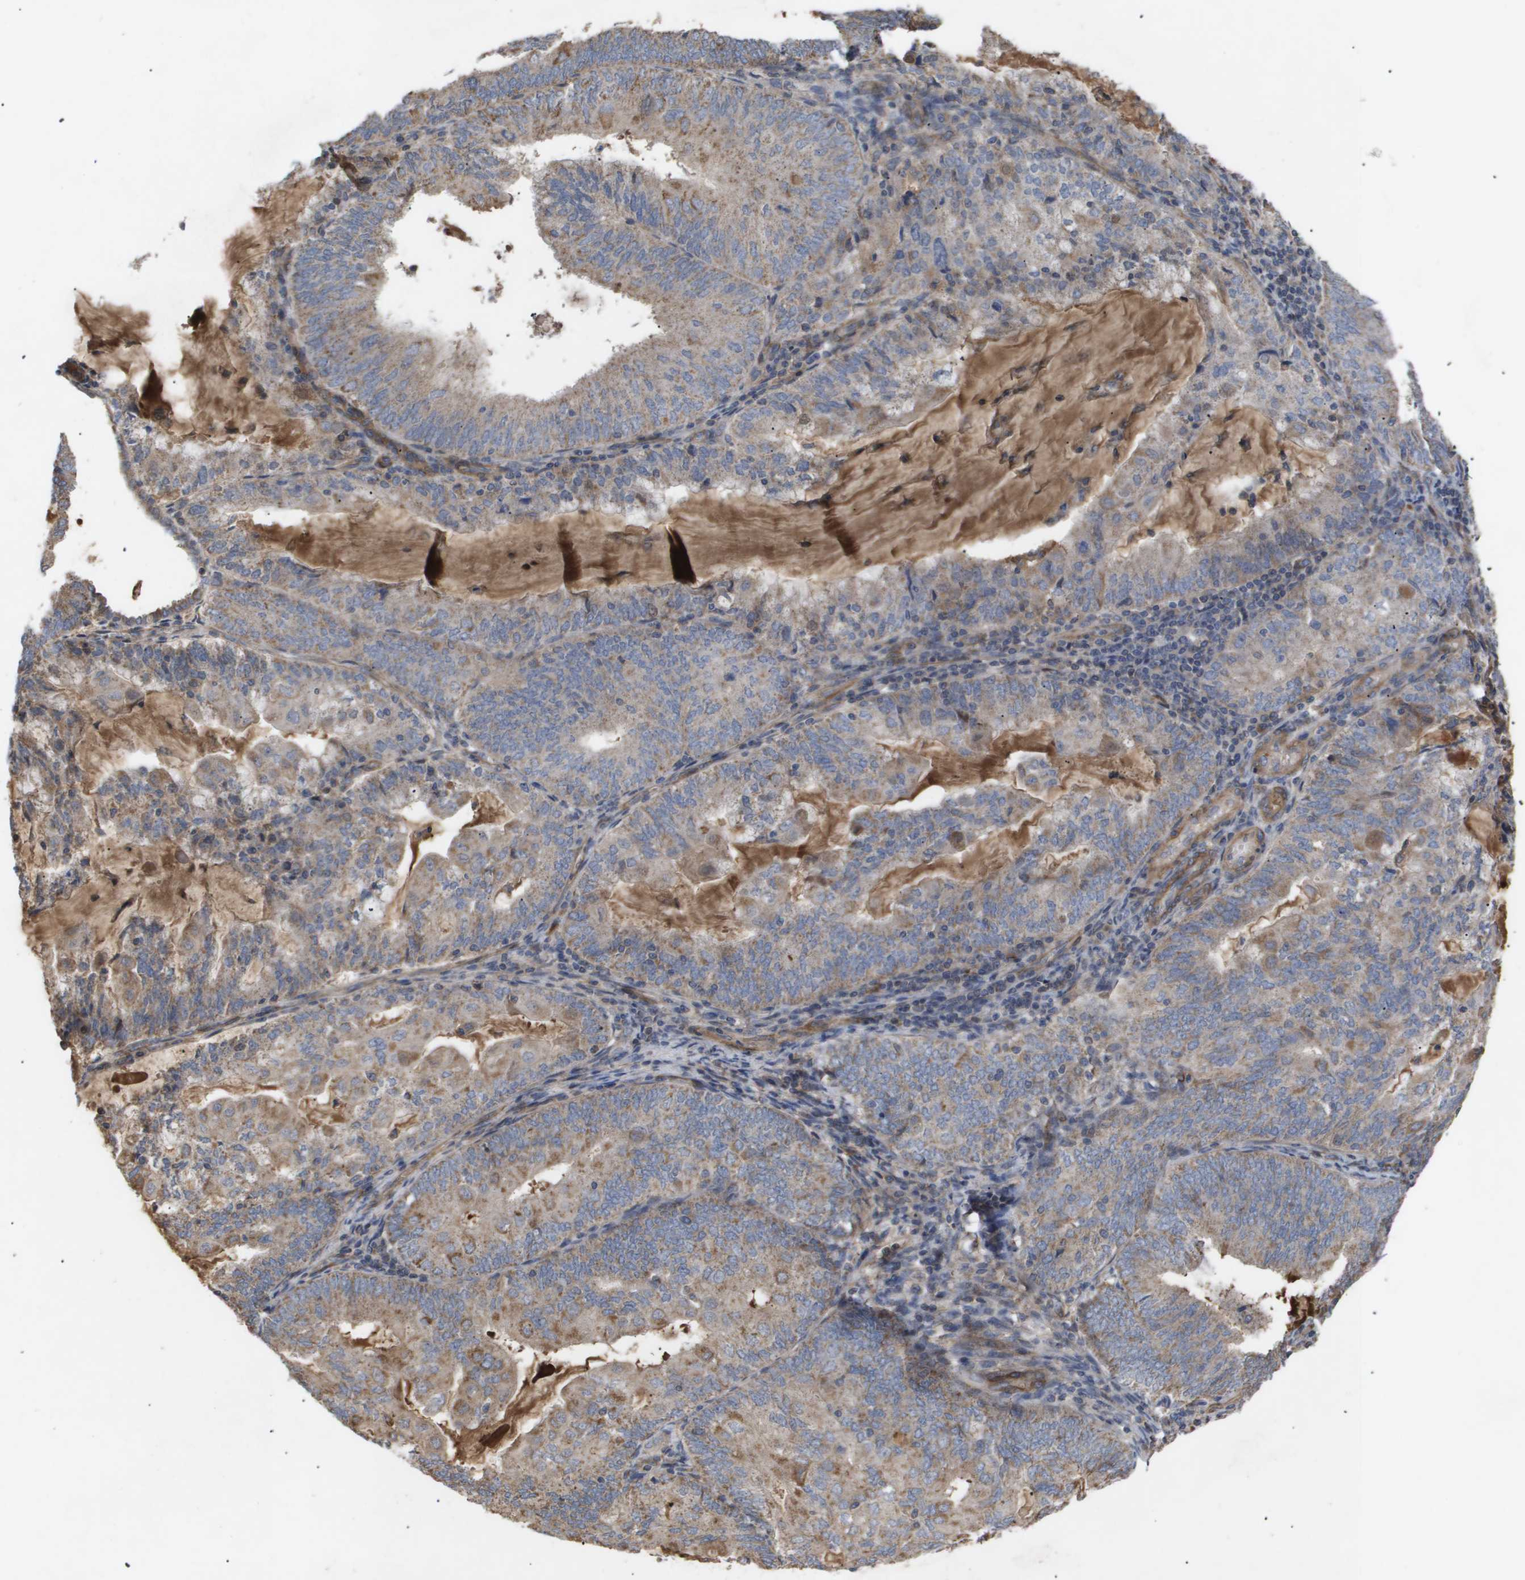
{"staining": {"intensity": "moderate", "quantity": ">75%", "location": "cytoplasmic/membranous"}, "tissue": "endometrial cancer", "cell_type": "Tumor cells", "image_type": "cancer", "snomed": [{"axis": "morphology", "description": "Adenocarcinoma, NOS"}, {"axis": "topography", "description": "Endometrium"}], "caption": "Endometrial cancer stained with a protein marker displays moderate staining in tumor cells.", "gene": "TNS1", "patient": {"sex": "female", "age": 81}}